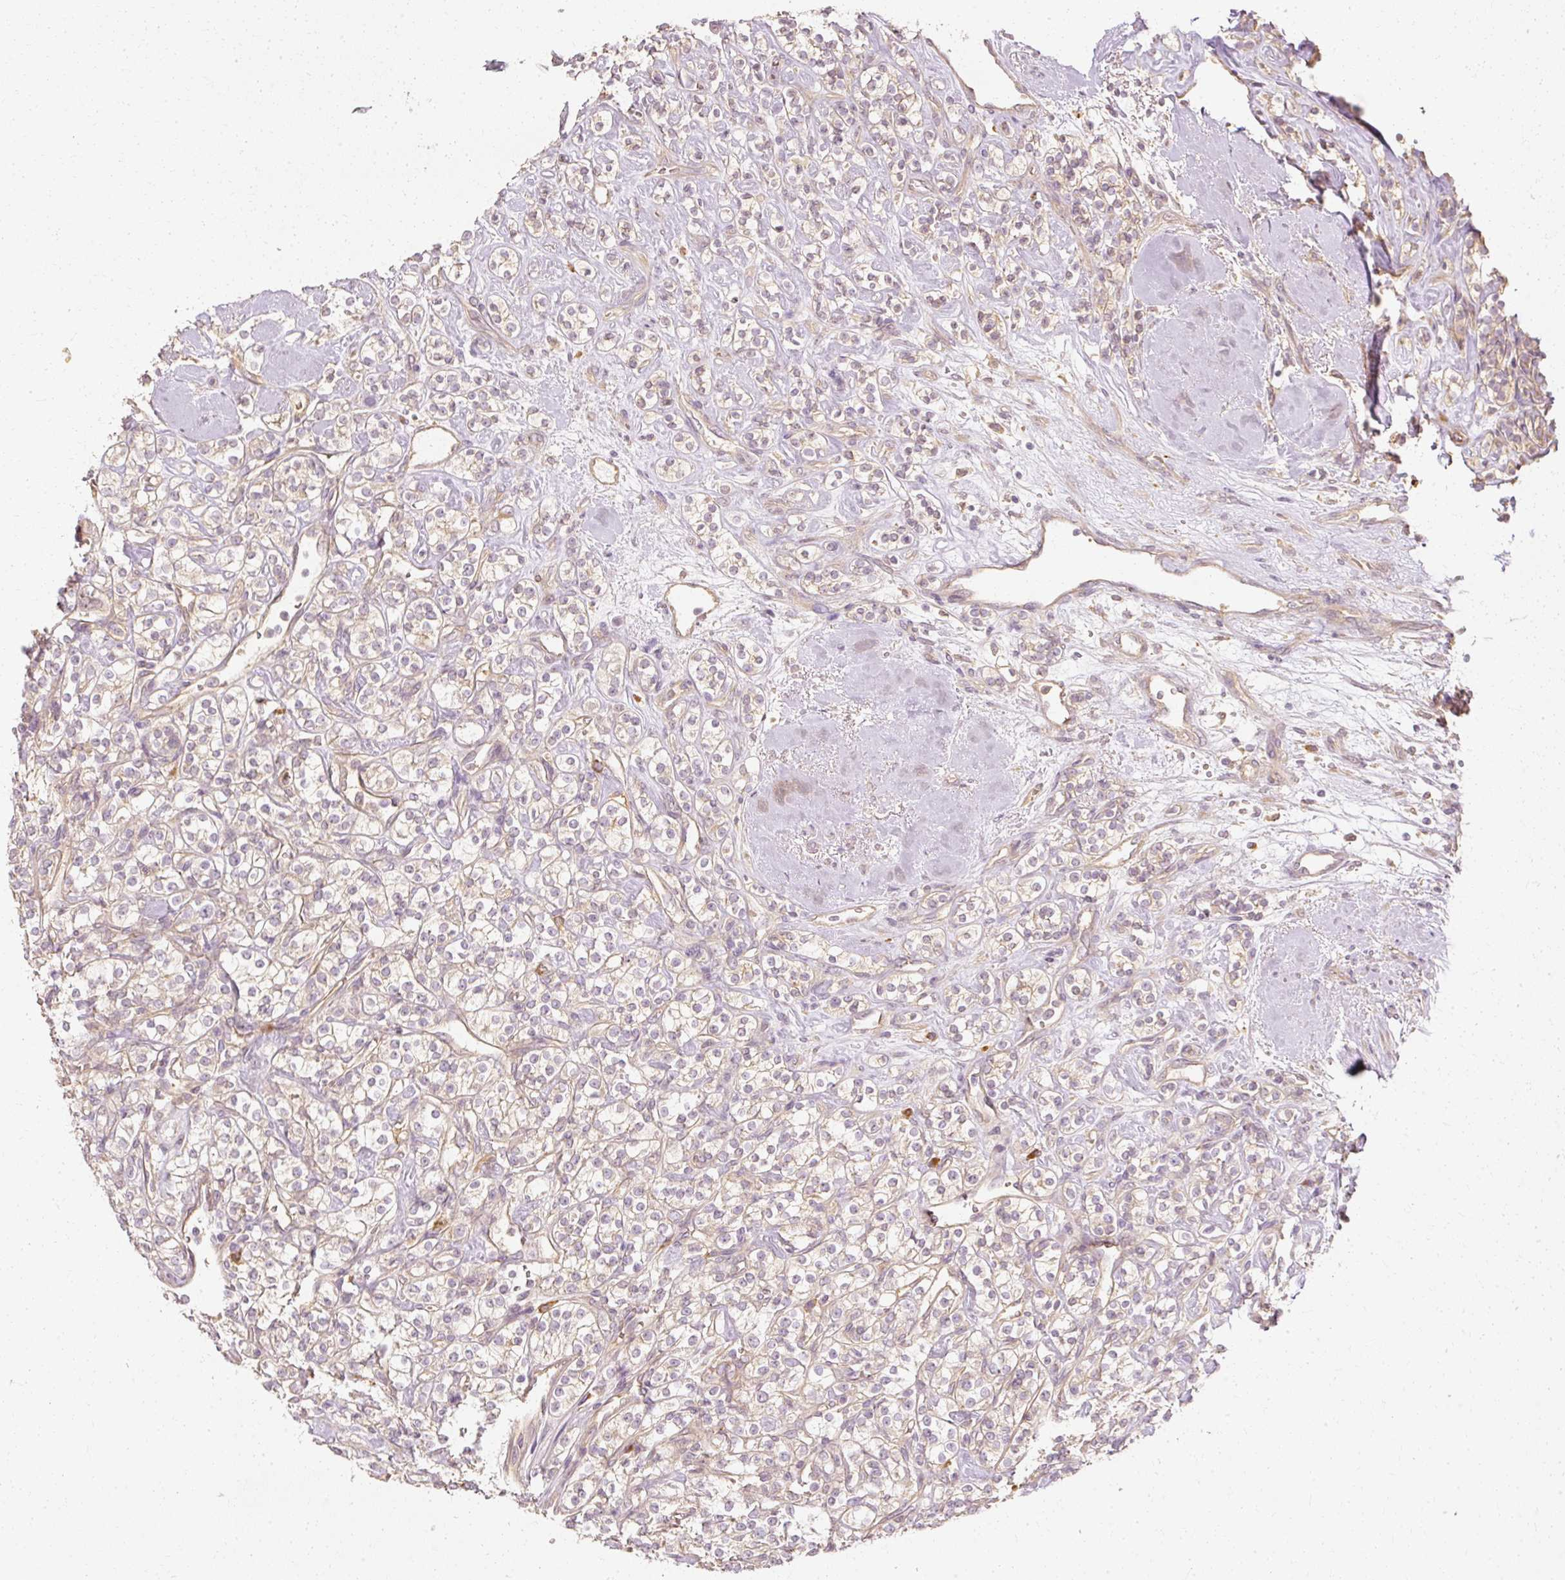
{"staining": {"intensity": "negative", "quantity": "none", "location": "none"}, "tissue": "renal cancer", "cell_type": "Tumor cells", "image_type": "cancer", "snomed": [{"axis": "morphology", "description": "Adenocarcinoma, NOS"}, {"axis": "topography", "description": "Kidney"}], "caption": "Tumor cells show no significant protein expression in renal adenocarcinoma. (DAB IHC with hematoxylin counter stain).", "gene": "GNAQ", "patient": {"sex": "male", "age": 77}}